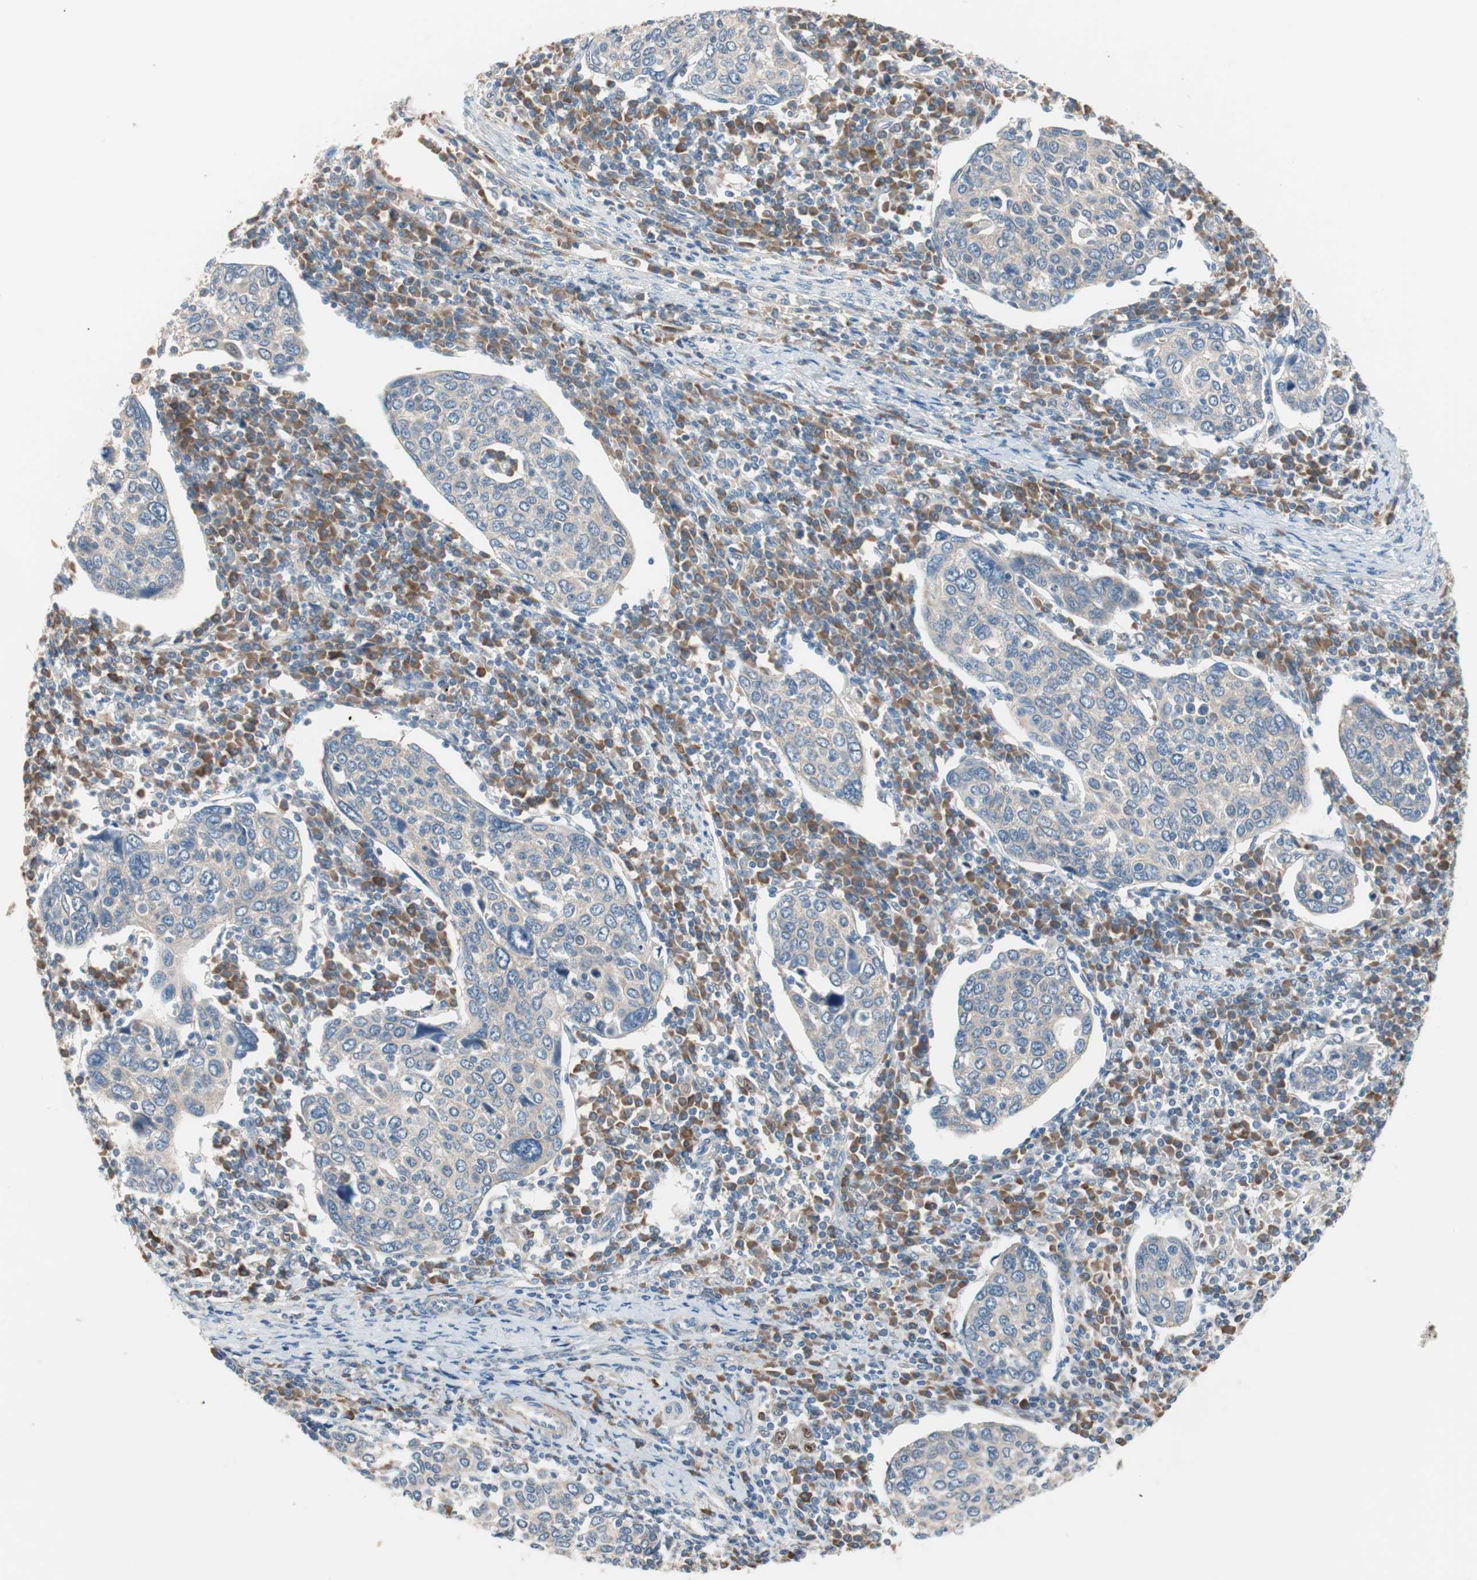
{"staining": {"intensity": "weak", "quantity": "<25%", "location": "cytoplasmic/membranous"}, "tissue": "cervical cancer", "cell_type": "Tumor cells", "image_type": "cancer", "snomed": [{"axis": "morphology", "description": "Squamous cell carcinoma, NOS"}, {"axis": "topography", "description": "Cervix"}], "caption": "Immunohistochemistry (IHC) of human cervical cancer (squamous cell carcinoma) demonstrates no staining in tumor cells. (DAB immunohistochemistry (IHC) visualized using brightfield microscopy, high magnification).", "gene": "PCK1", "patient": {"sex": "female", "age": 40}}